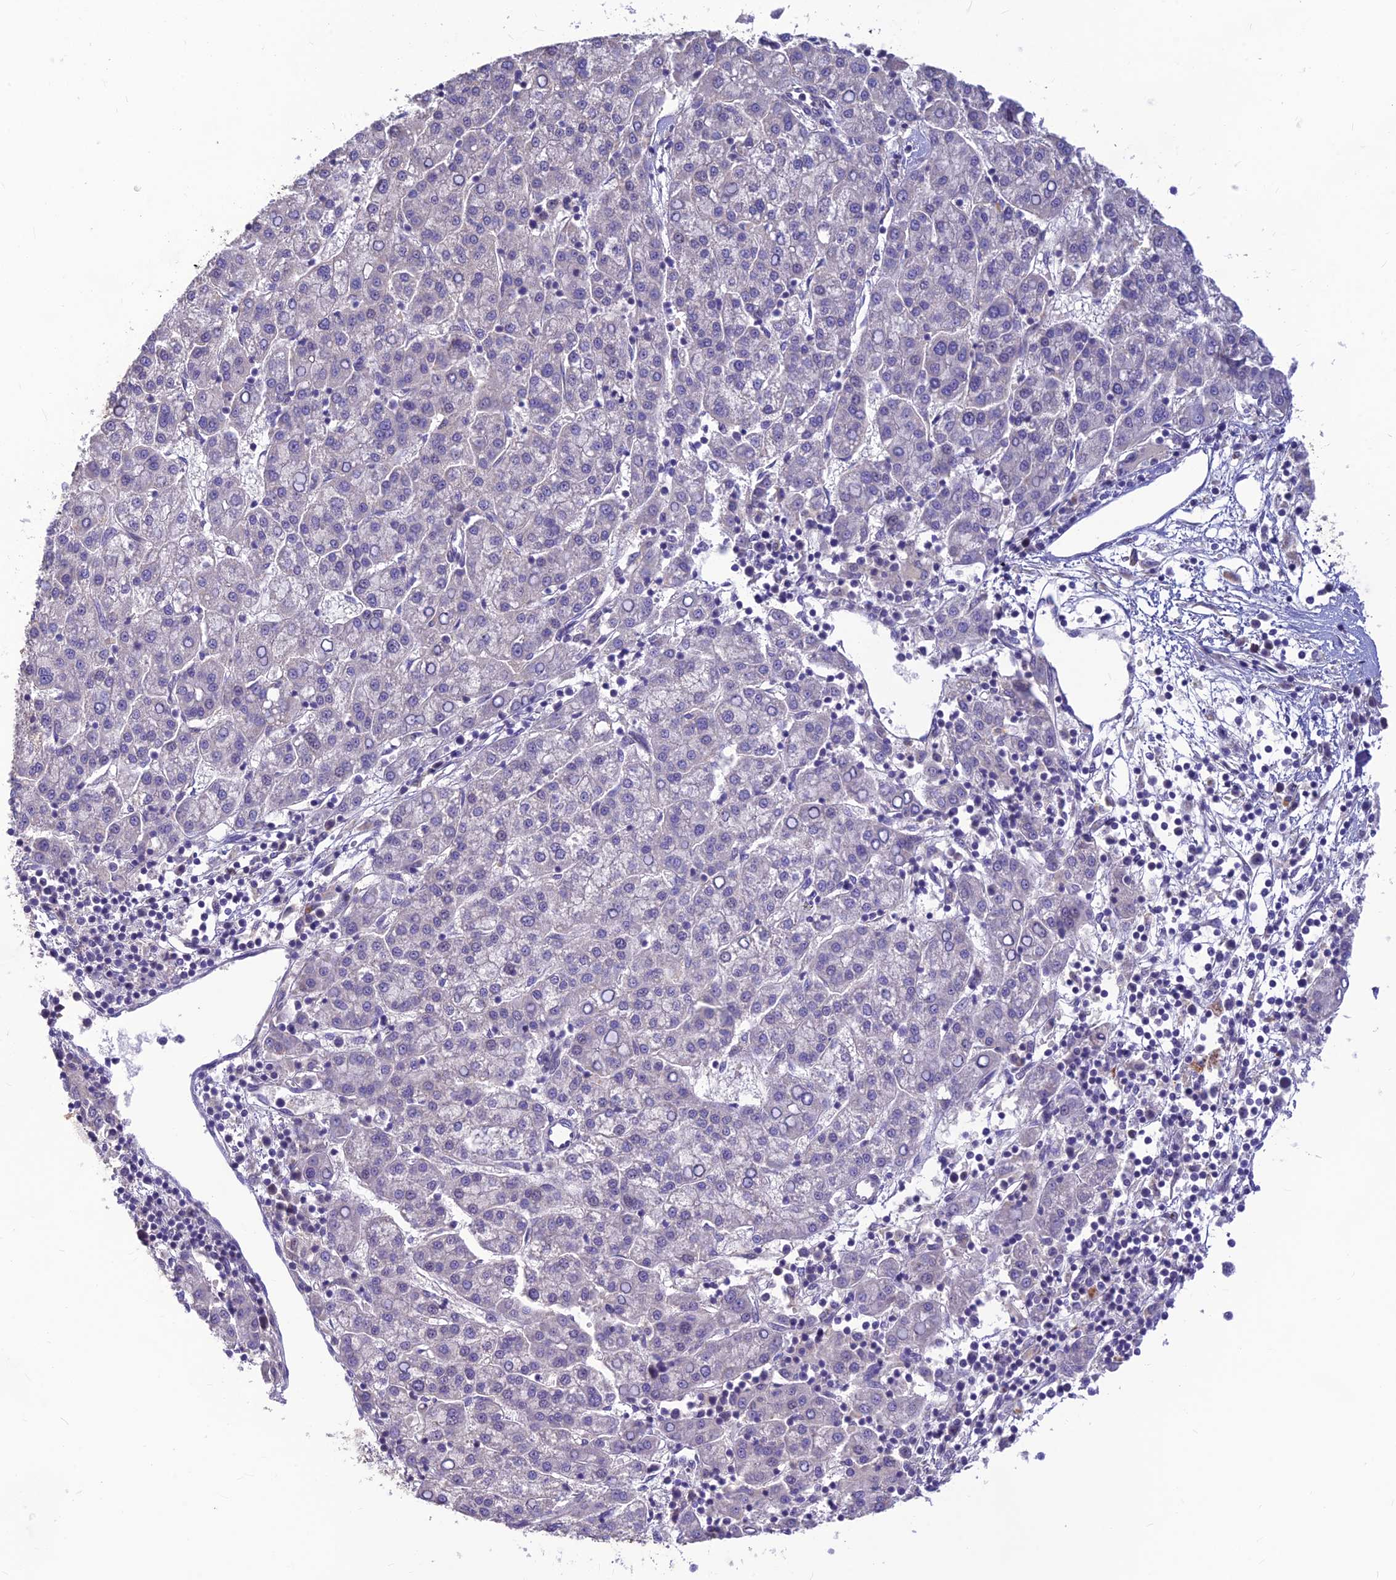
{"staining": {"intensity": "negative", "quantity": "none", "location": "none"}, "tissue": "liver cancer", "cell_type": "Tumor cells", "image_type": "cancer", "snomed": [{"axis": "morphology", "description": "Carcinoma, Hepatocellular, NOS"}, {"axis": "topography", "description": "Liver"}], "caption": "A micrograph of human liver hepatocellular carcinoma is negative for staining in tumor cells.", "gene": "ST8SIA5", "patient": {"sex": "female", "age": 58}}